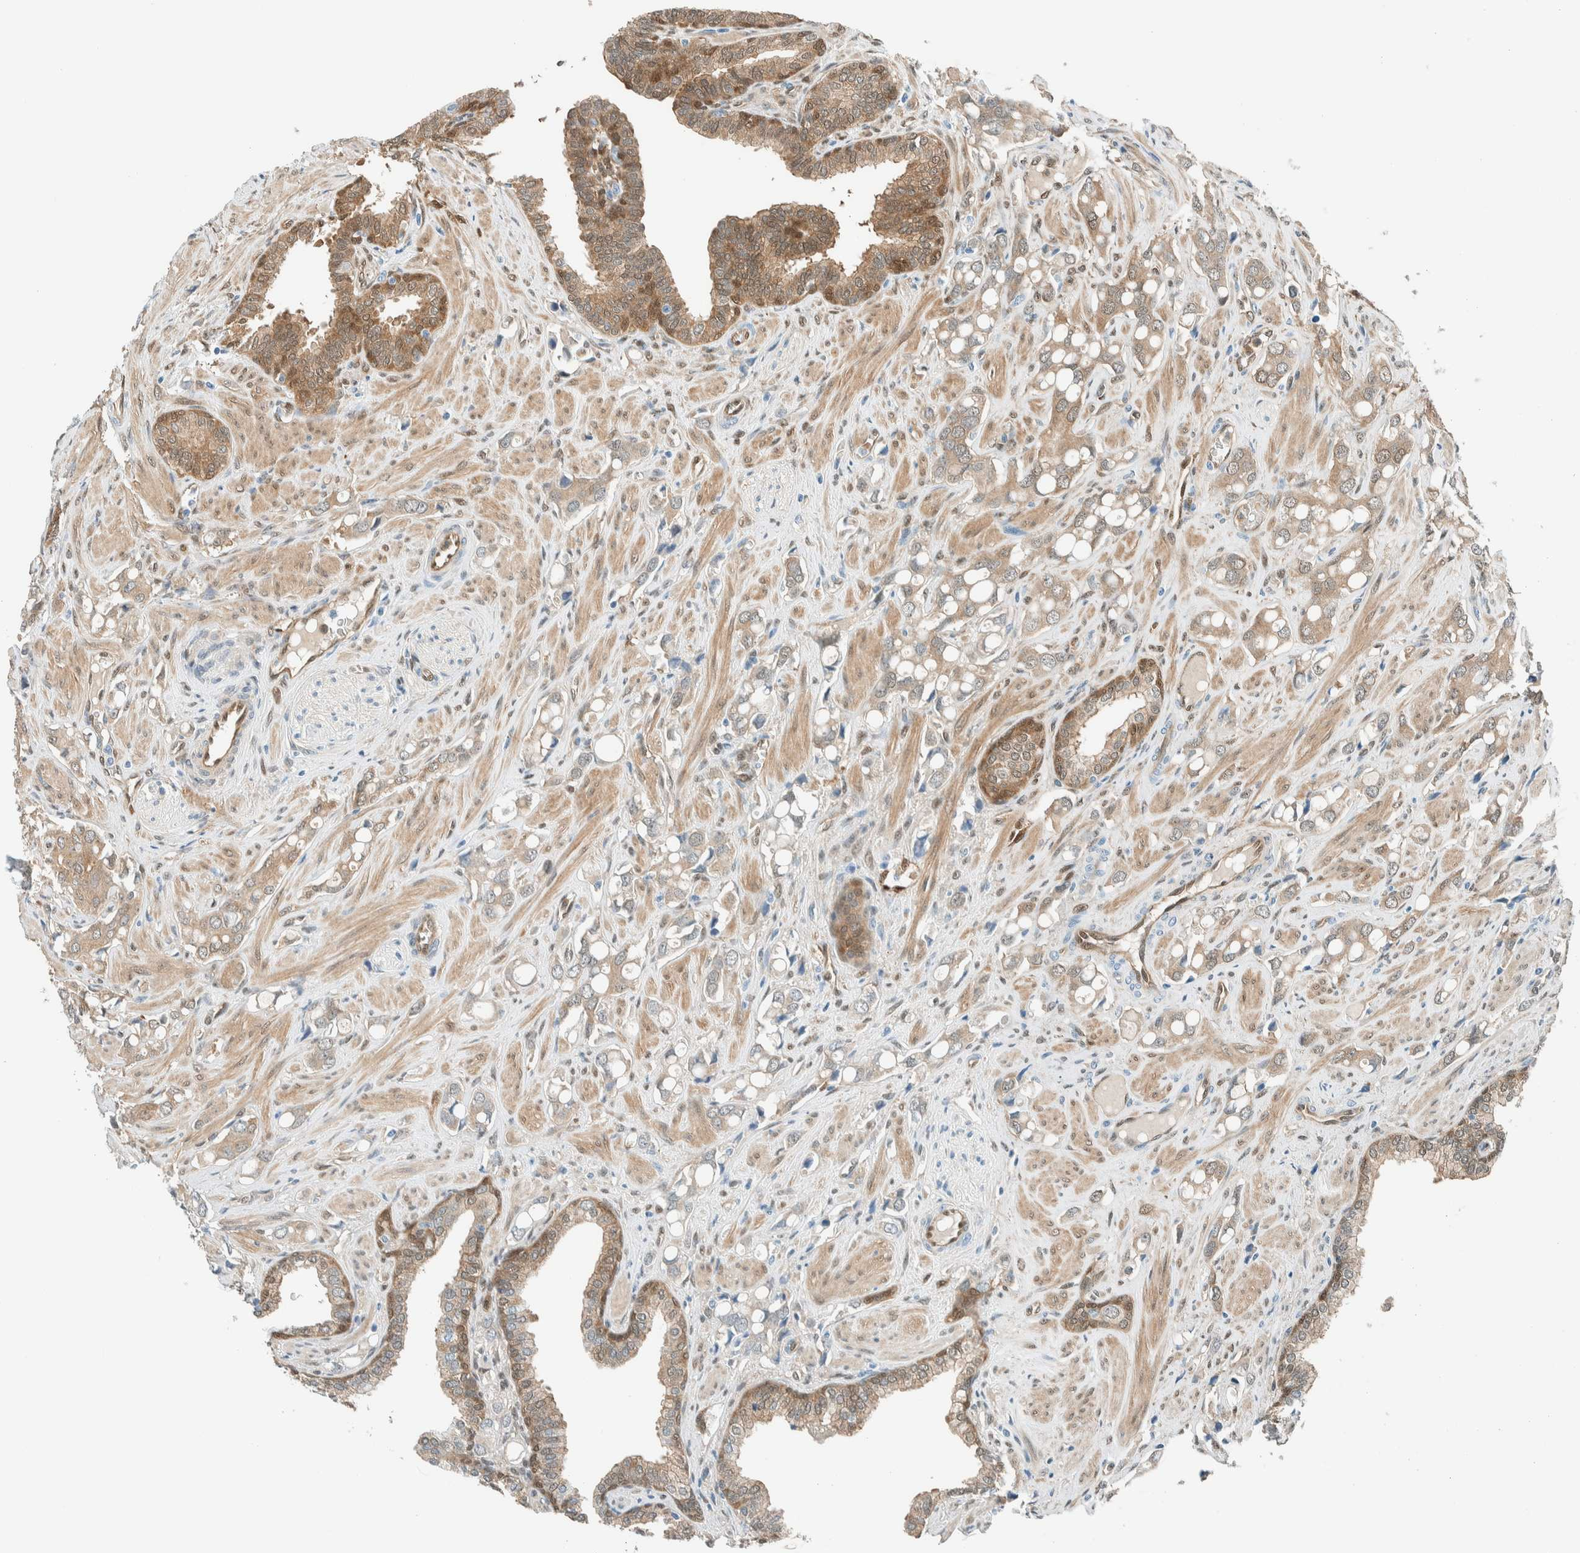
{"staining": {"intensity": "weak", "quantity": "25%-75%", "location": "cytoplasmic/membranous"}, "tissue": "prostate cancer", "cell_type": "Tumor cells", "image_type": "cancer", "snomed": [{"axis": "morphology", "description": "Adenocarcinoma, High grade"}, {"axis": "topography", "description": "Prostate"}], "caption": "Protein analysis of prostate high-grade adenocarcinoma tissue reveals weak cytoplasmic/membranous expression in approximately 25%-75% of tumor cells.", "gene": "NXN", "patient": {"sex": "male", "age": 52}}